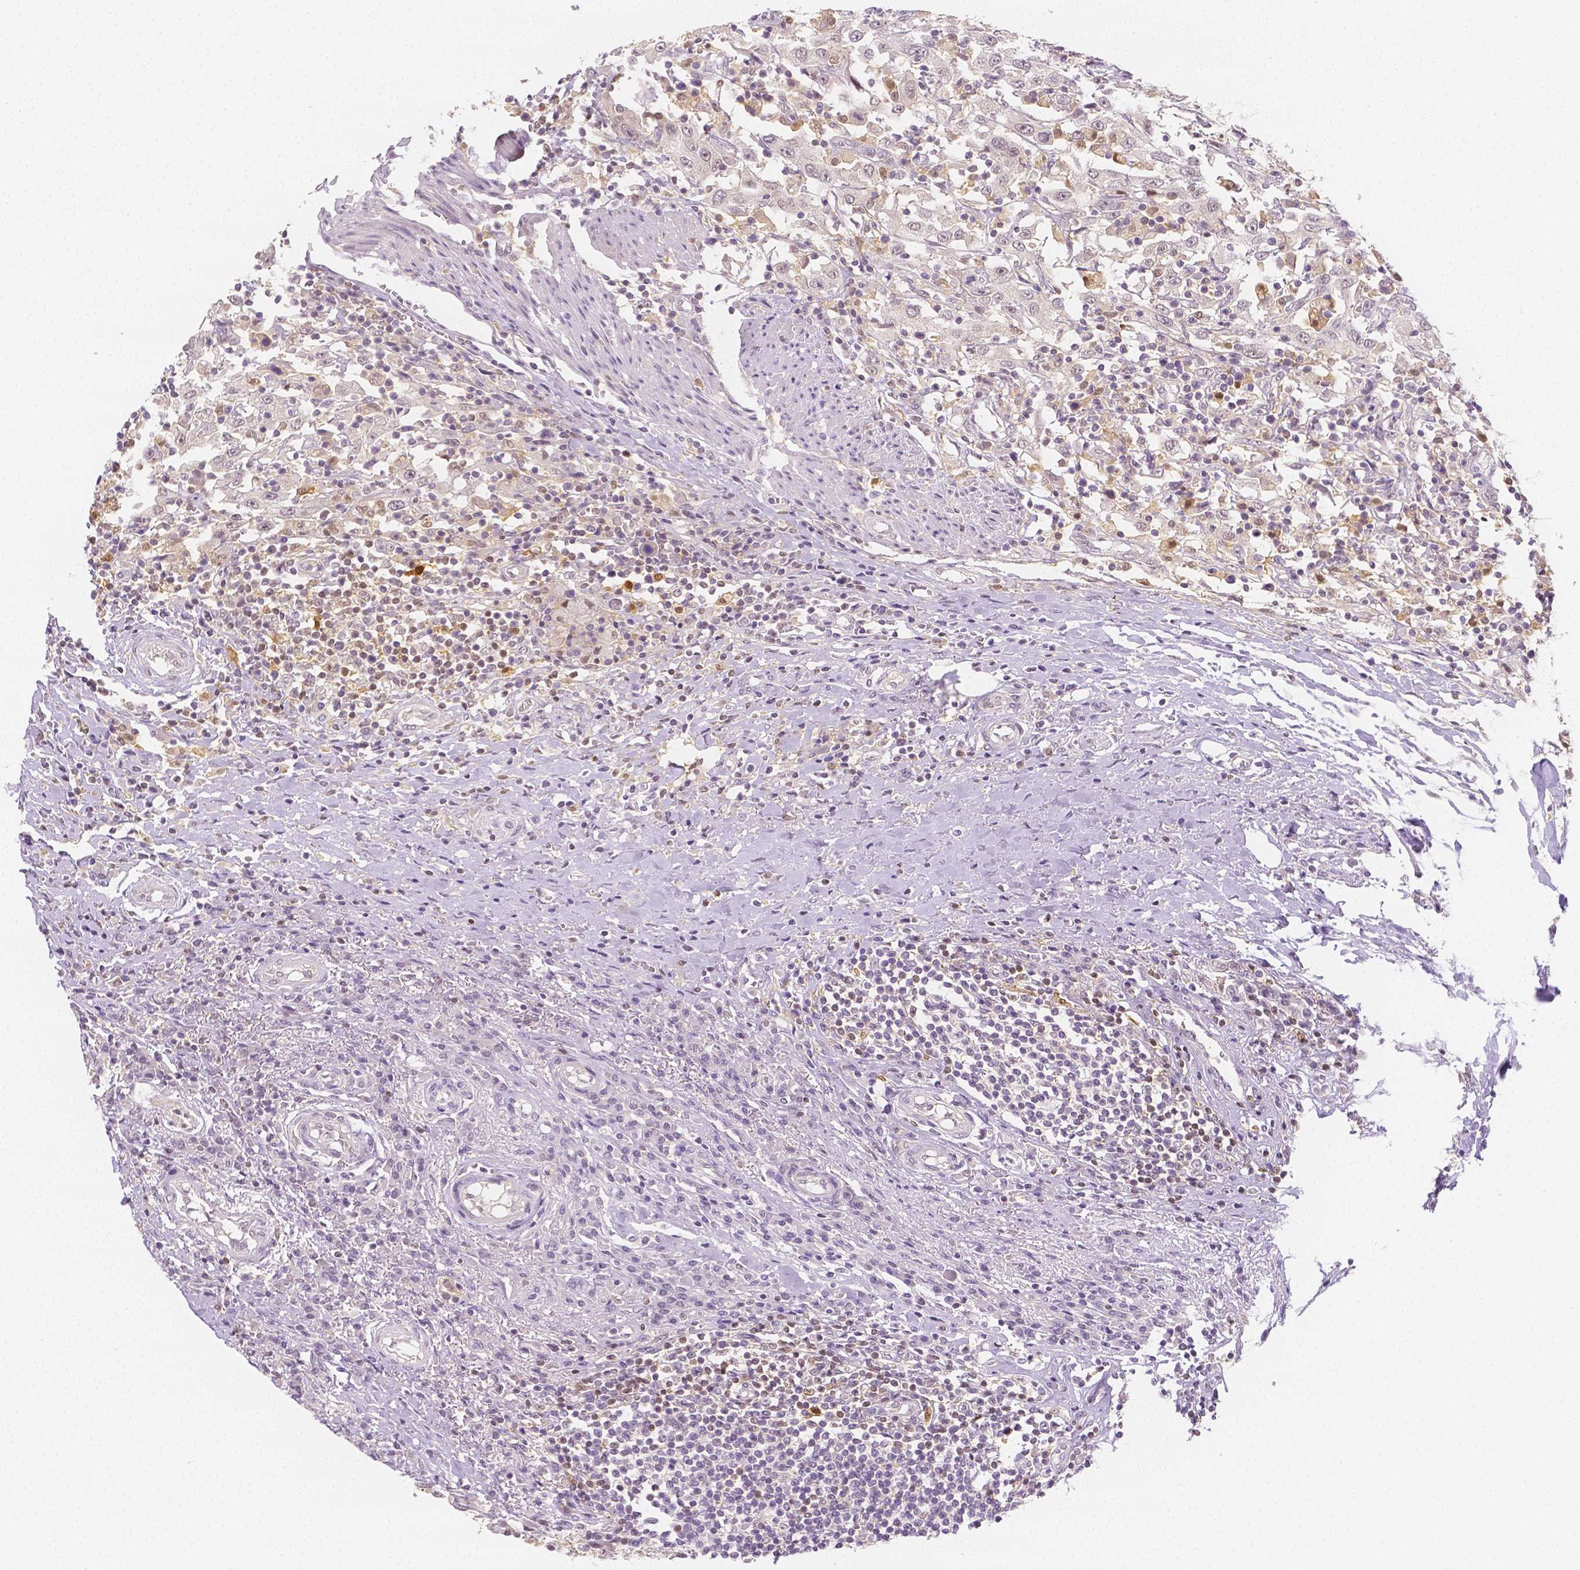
{"staining": {"intensity": "negative", "quantity": "none", "location": "none"}, "tissue": "urothelial cancer", "cell_type": "Tumor cells", "image_type": "cancer", "snomed": [{"axis": "morphology", "description": "Urothelial carcinoma, High grade"}, {"axis": "topography", "description": "Urinary bladder"}], "caption": "A high-resolution image shows immunohistochemistry staining of urothelial cancer, which demonstrates no significant staining in tumor cells.", "gene": "SGTB", "patient": {"sex": "male", "age": 61}}